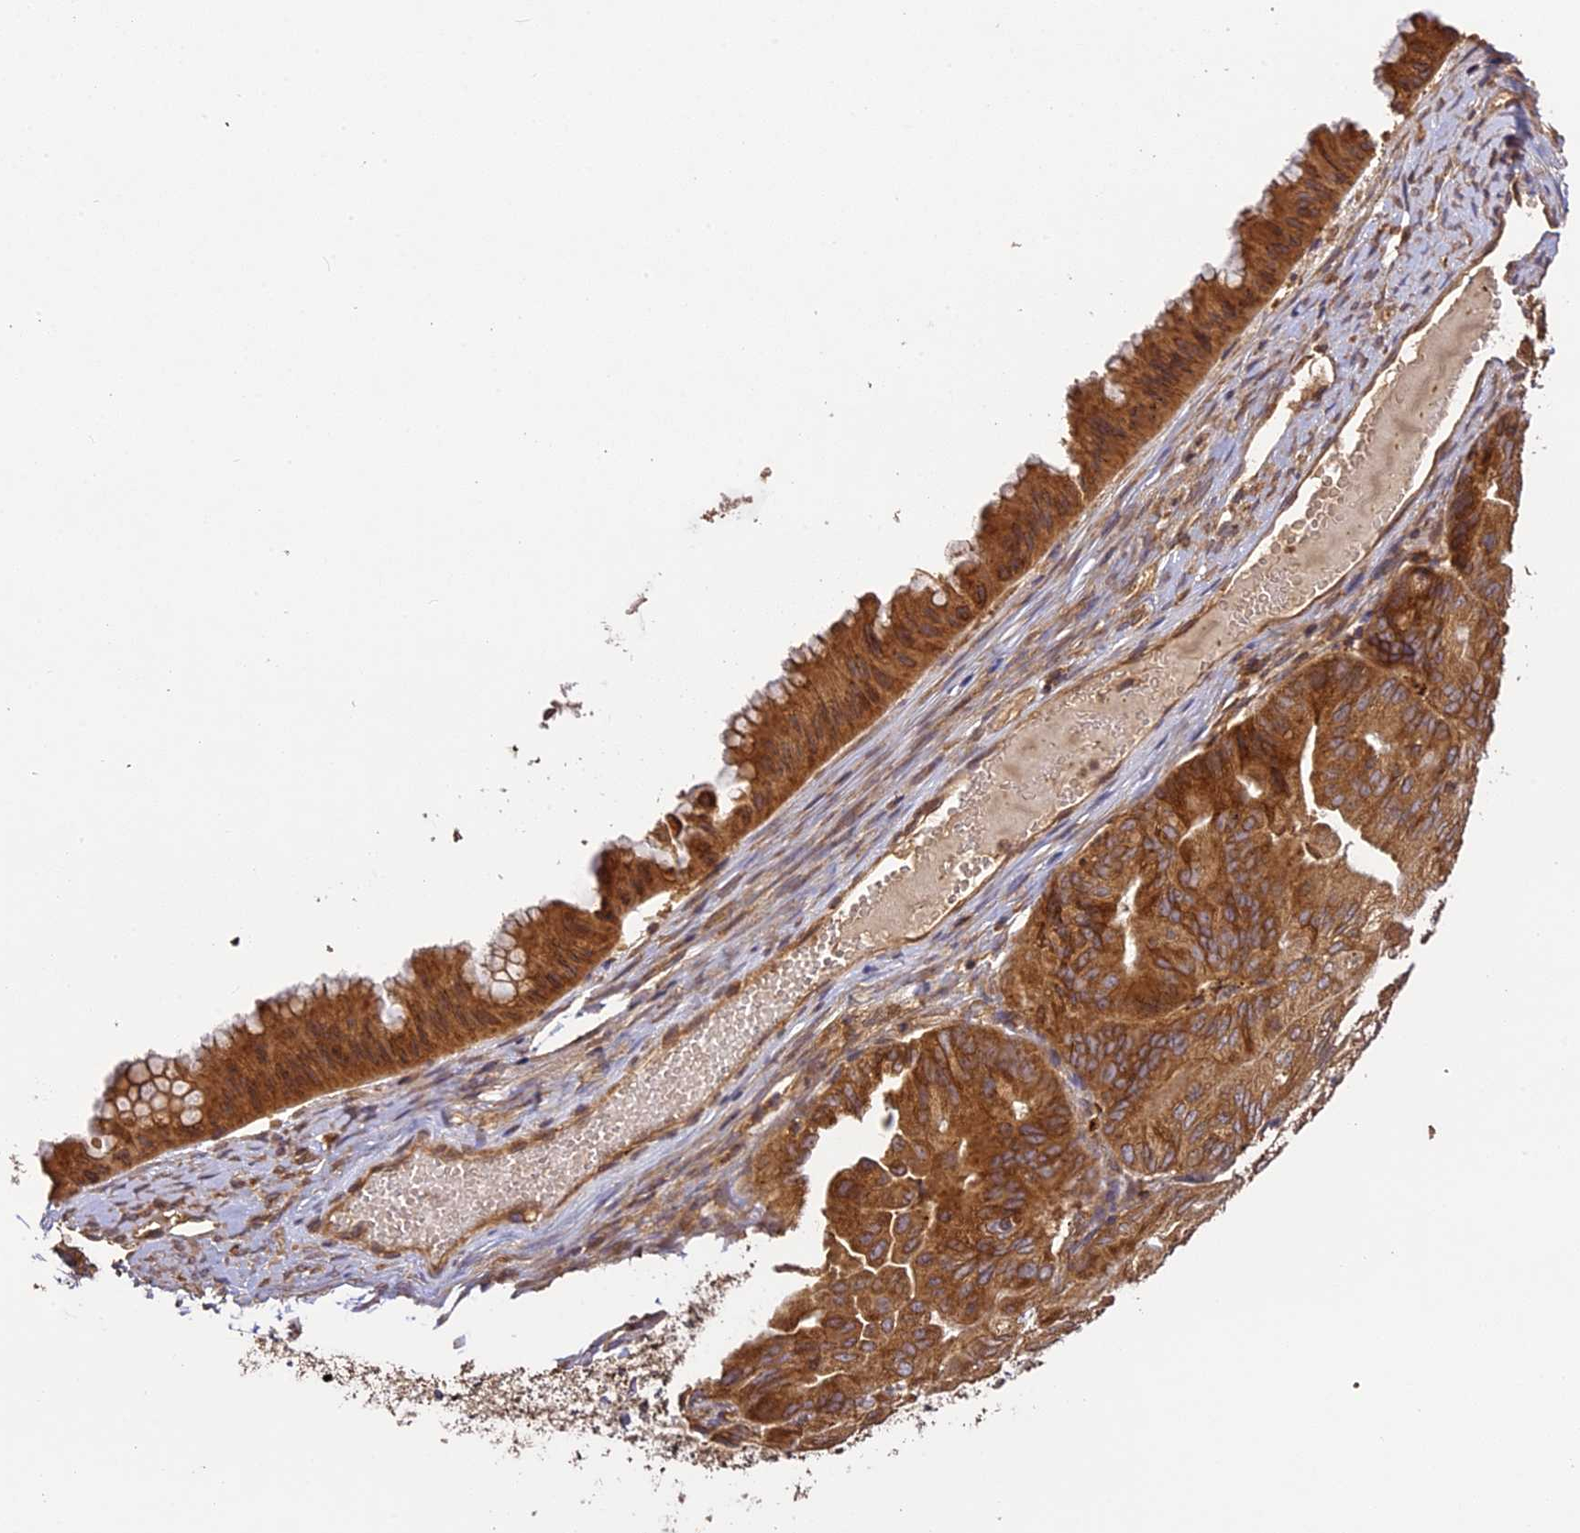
{"staining": {"intensity": "moderate", "quantity": ">75%", "location": "cytoplasmic/membranous"}, "tissue": "ovarian cancer", "cell_type": "Tumor cells", "image_type": "cancer", "snomed": [{"axis": "morphology", "description": "Cystadenocarcinoma, mucinous, NOS"}, {"axis": "topography", "description": "Ovary"}], "caption": "Immunohistochemical staining of ovarian cancer demonstrates medium levels of moderate cytoplasmic/membranous protein expression in approximately >75% of tumor cells.", "gene": "BRAP", "patient": {"sex": "female", "age": 61}}